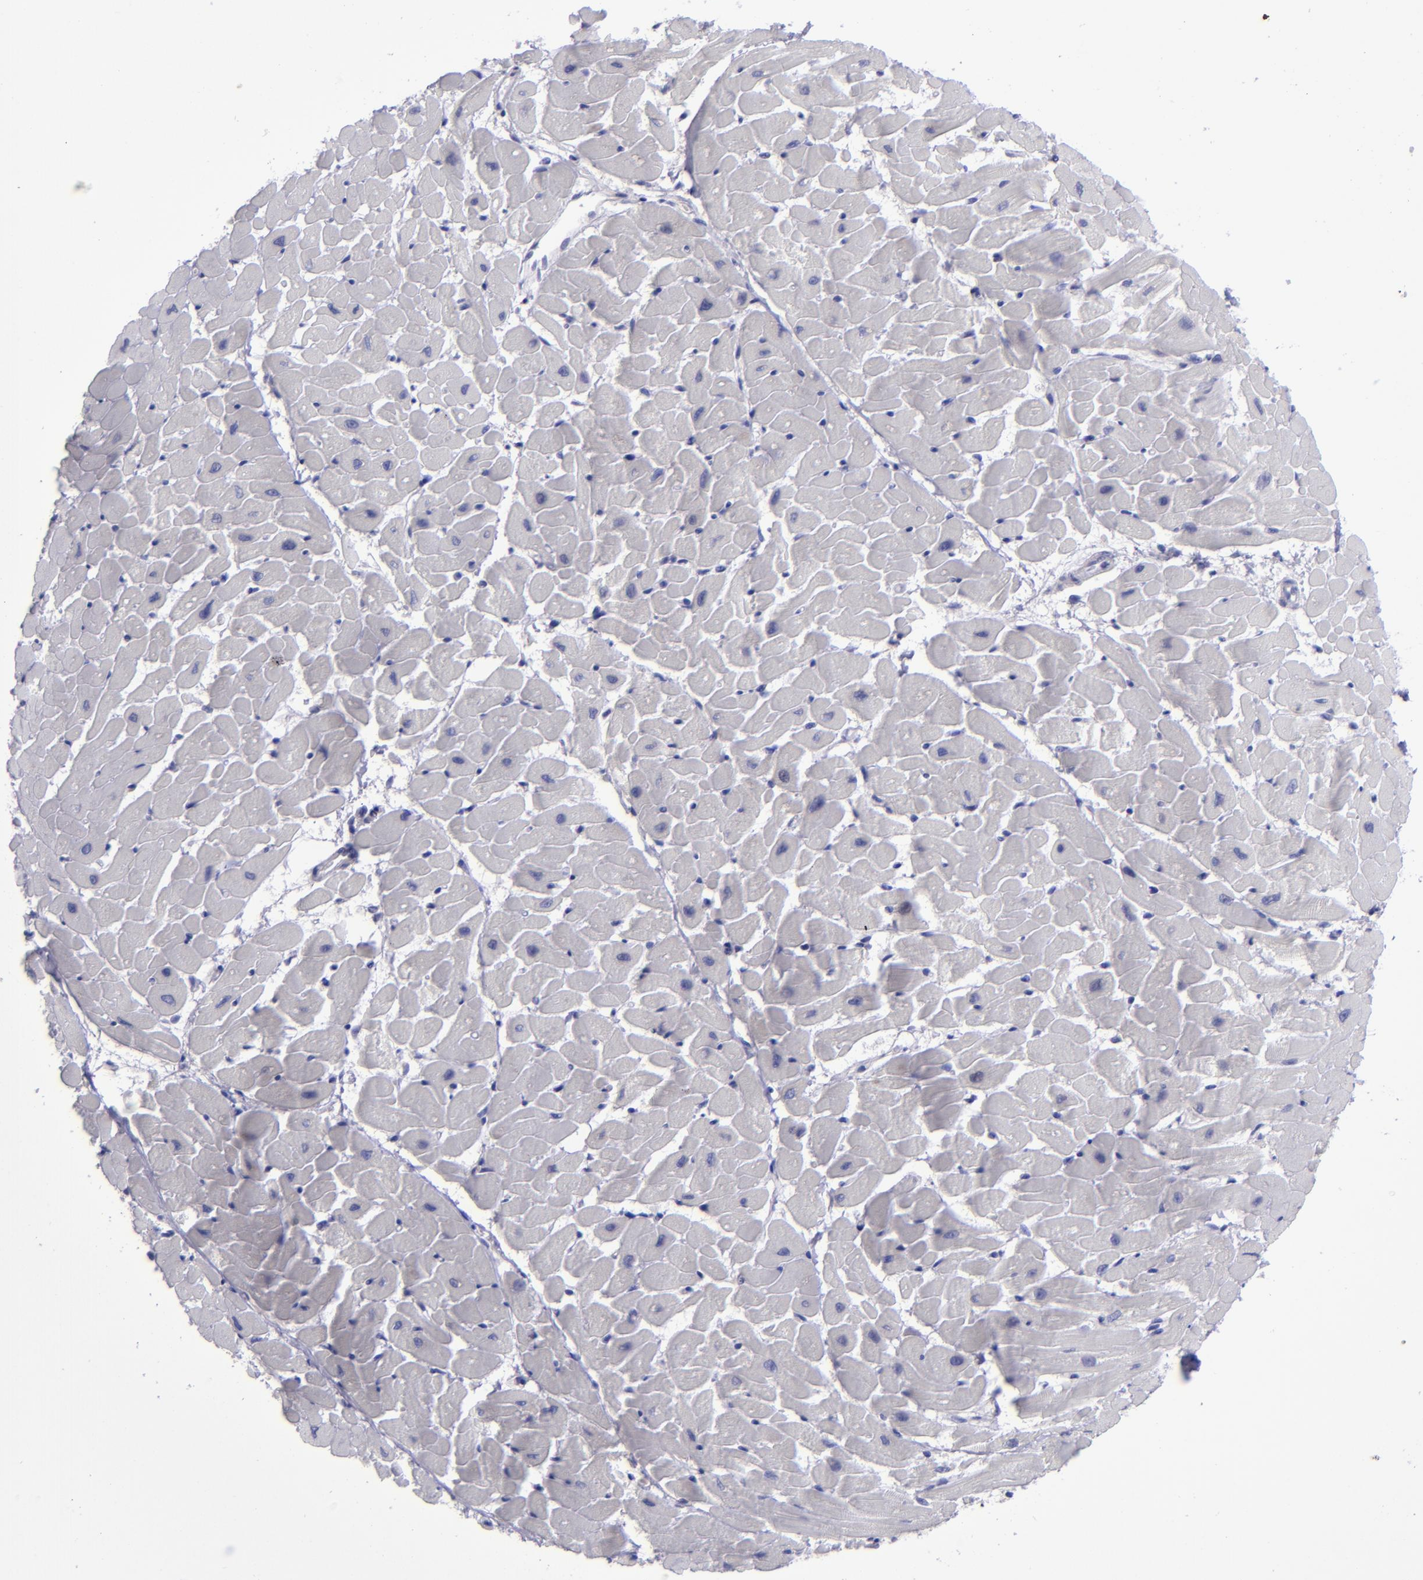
{"staining": {"intensity": "negative", "quantity": "none", "location": "none"}, "tissue": "heart muscle", "cell_type": "Cardiomyocytes", "image_type": "normal", "snomed": [{"axis": "morphology", "description": "Normal tissue, NOS"}, {"axis": "topography", "description": "Heart"}], "caption": "High magnification brightfield microscopy of unremarkable heart muscle stained with DAB (3,3'-diaminobenzidine) (brown) and counterstained with hematoxylin (blue): cardiomyocytes show no significant positivity. (IHC, brightfield microscopy, high magnification).", "gene": "POU2F2", "patient": {"sex": "female", "age": 19}}